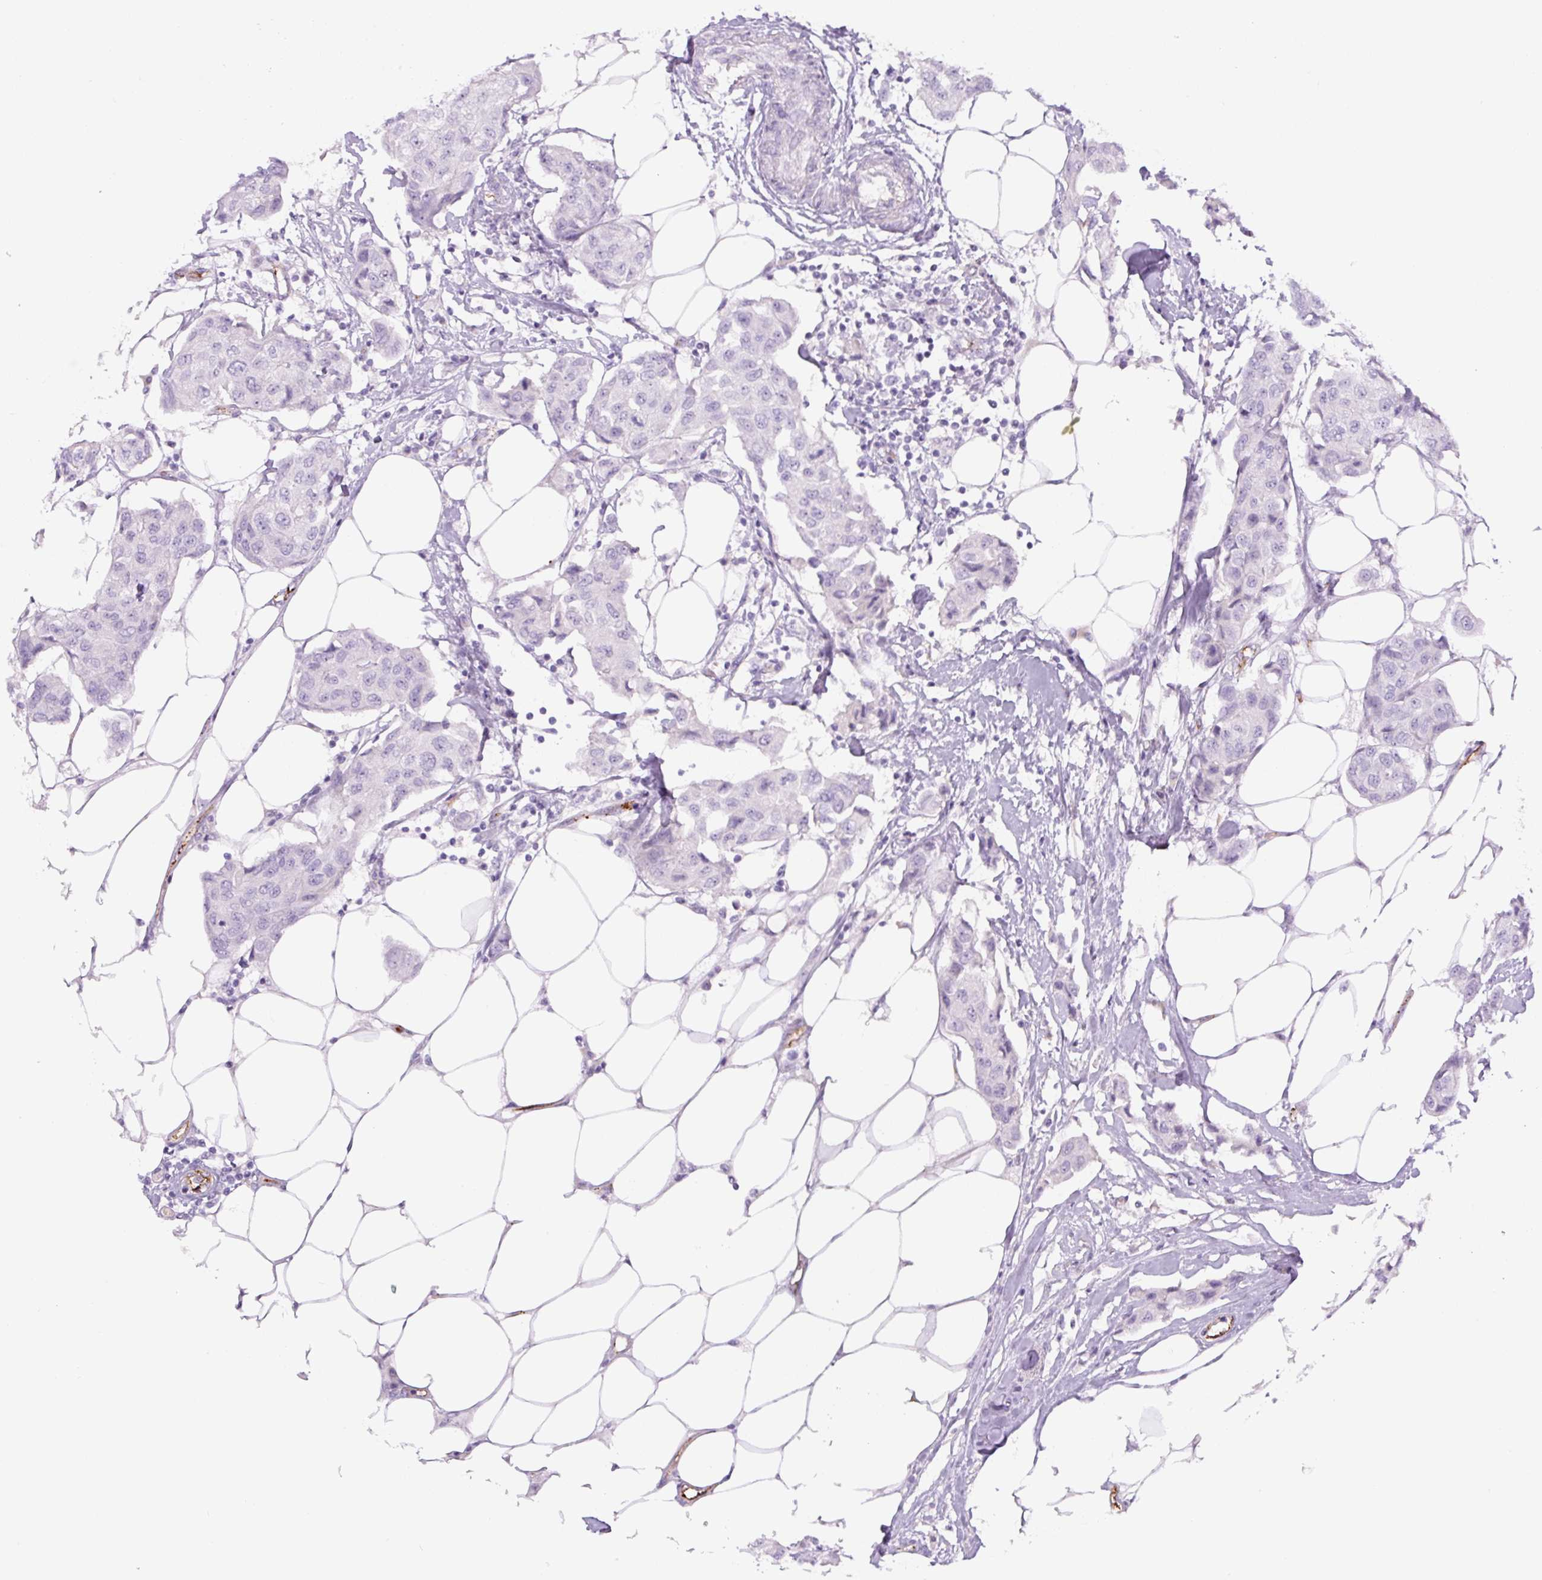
{"staining": {"intensity": "negative", "quantity": "none", "location": "none"}, "tissue": "breast cancer", "cell_type": "Tumor cells", "image_type": "cancer", "snomed": [{"axis": "morphology", "description": "Duct carcinoma"}, {"axis": "topography", "description": "Breast"}, {"axis": "topography", "description": "Lymph node"}], "caption": "Immunohistochemical staining of human breast cancer exhibits no significant positivity in tumor cells.", "gene": "RSPO4", "patient": {"sex": "female", "age": 80}}